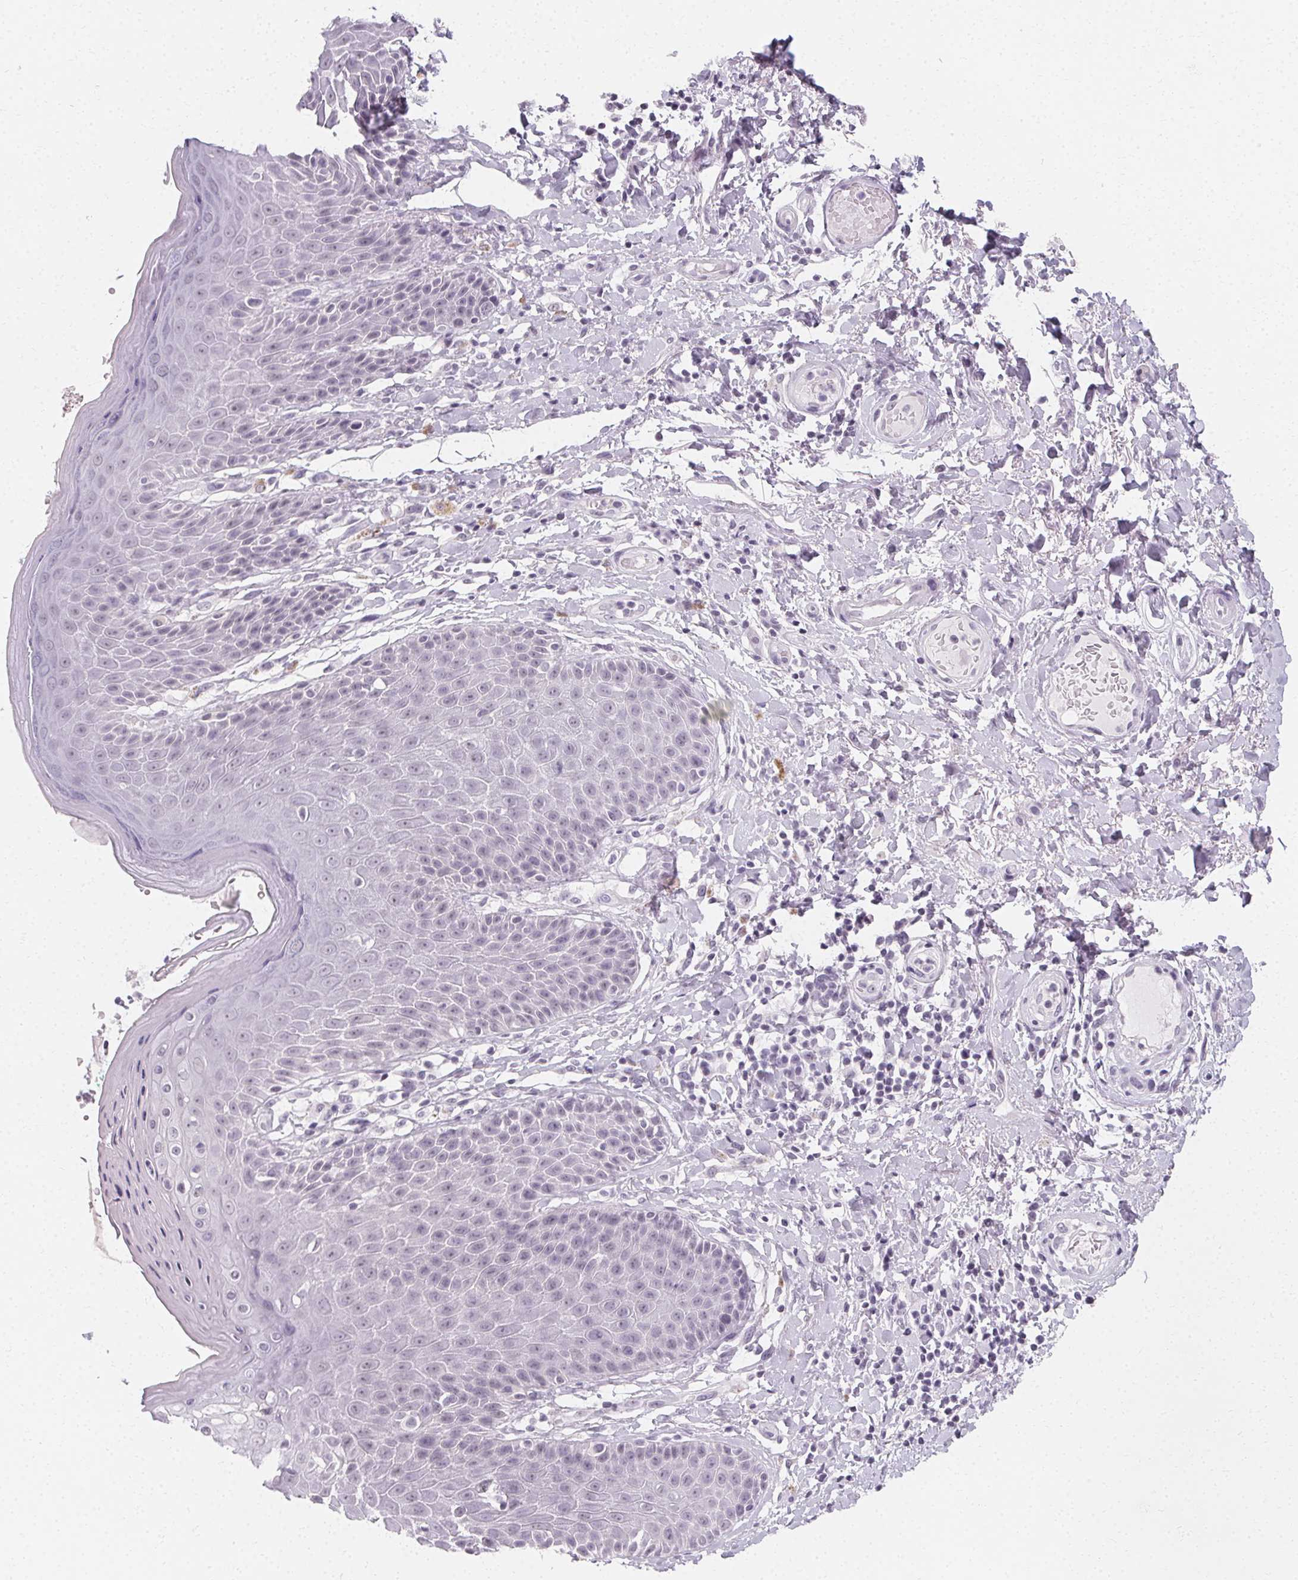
{"staining": {"intensity": "negative", "quantity": "none", "location": "none"}, "tissue": "skin", "cell_type": "Epidermal cells", "image_type": "normal", "snomed": [{"axis": "morphology", "description": "Normal tissue, NOS"}, {"axis": "topography", "description": "Anal"}, {"axis": "topography", "description": "Peripheral nerve tissue"}], "caption": "Skin stained for a protein using immunohistochemistry displays no staining epidermal cells.", "gene": "SYNPR", "patient": {"sex": "male", "age": 51}}